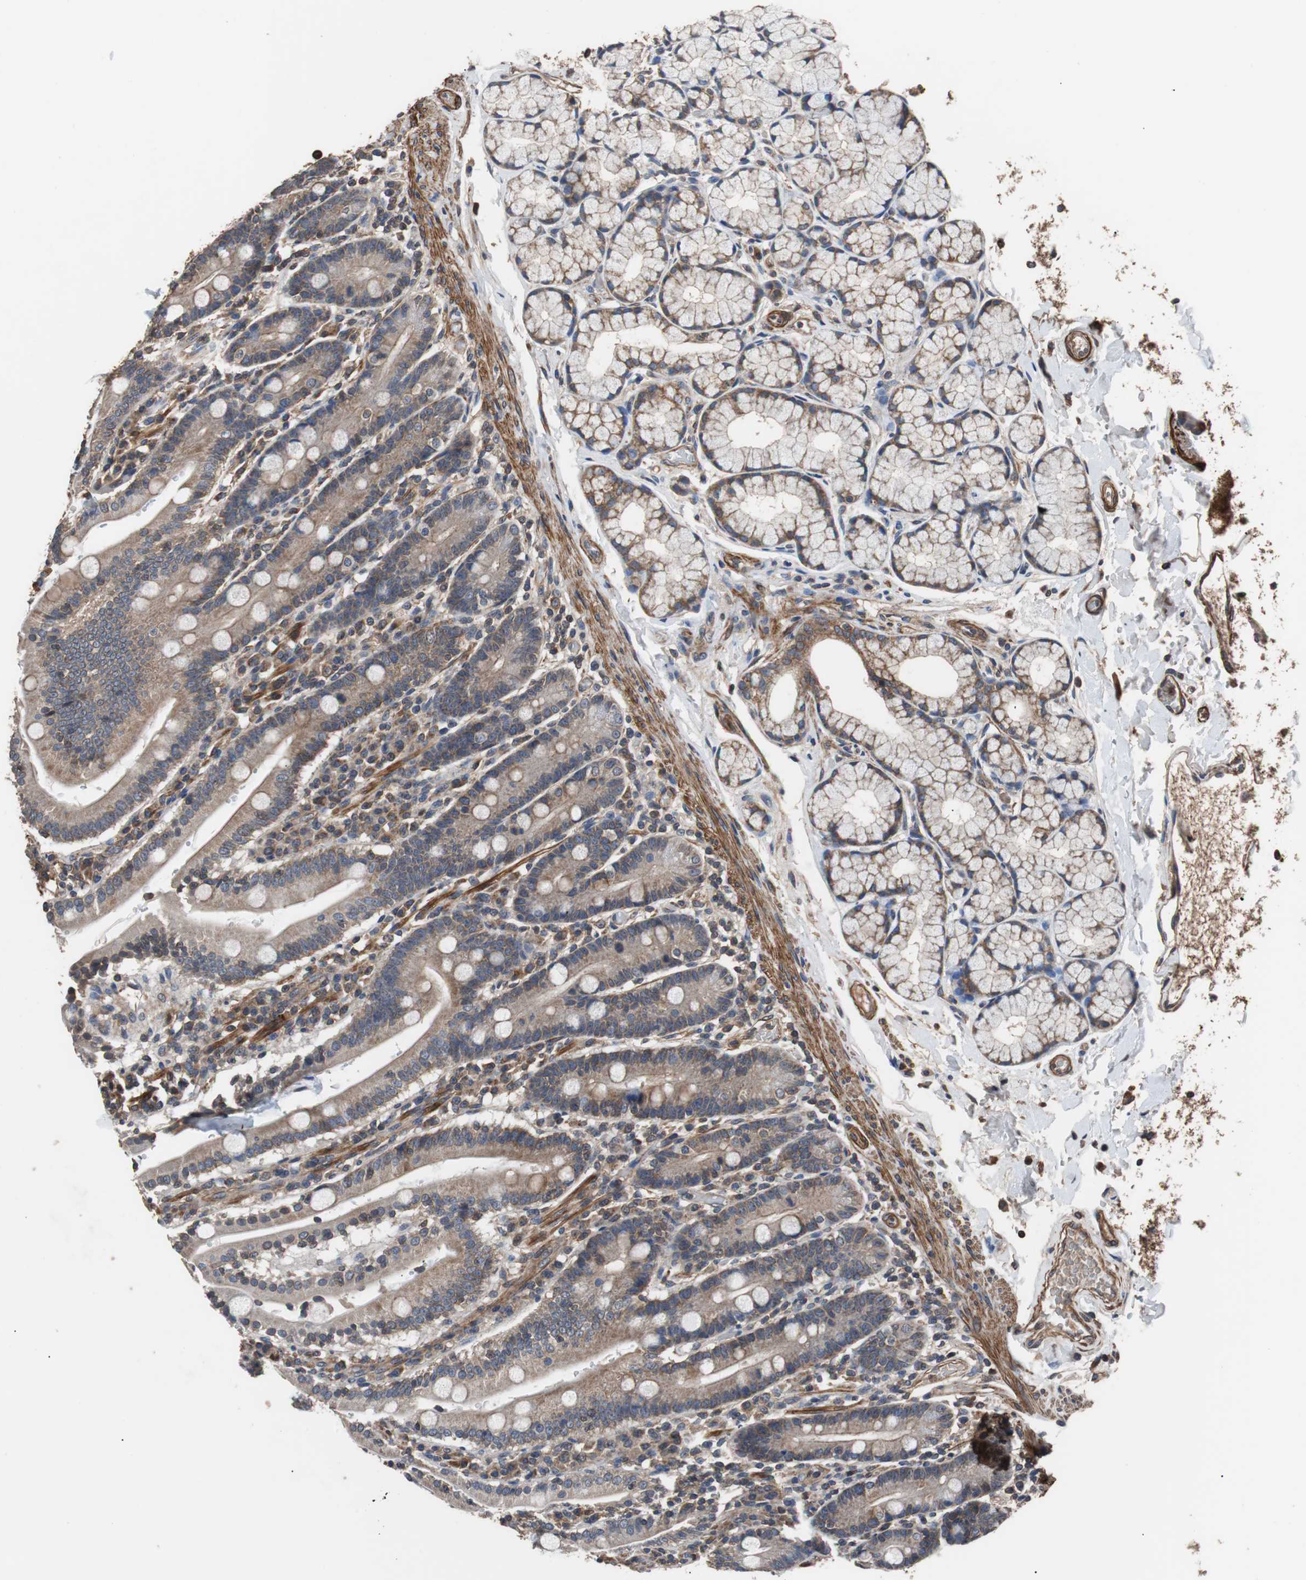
{"staining": {"intensity": "moderate", "quantity": ">75%", "location": "cytoplasmic/membranous"}, "tissue": "duodenum", "cell_type": "Glandular cells", "image_type": "normal", "snomed": [{"axis": "morphology", "description": "Normal tissue, NOS"}, {"axis": "topography", "description": "Small intestine, NOS"}], "caption": "Normal duodenum was stained to show a protein in brown. There is medium levels of moderate cytoplasmic/membranous positivity in about >75% of glandular cells. Nuclei are stained in blue.", "gene": "PITRM1", "patient": {"sex": "female", "age": 71}}